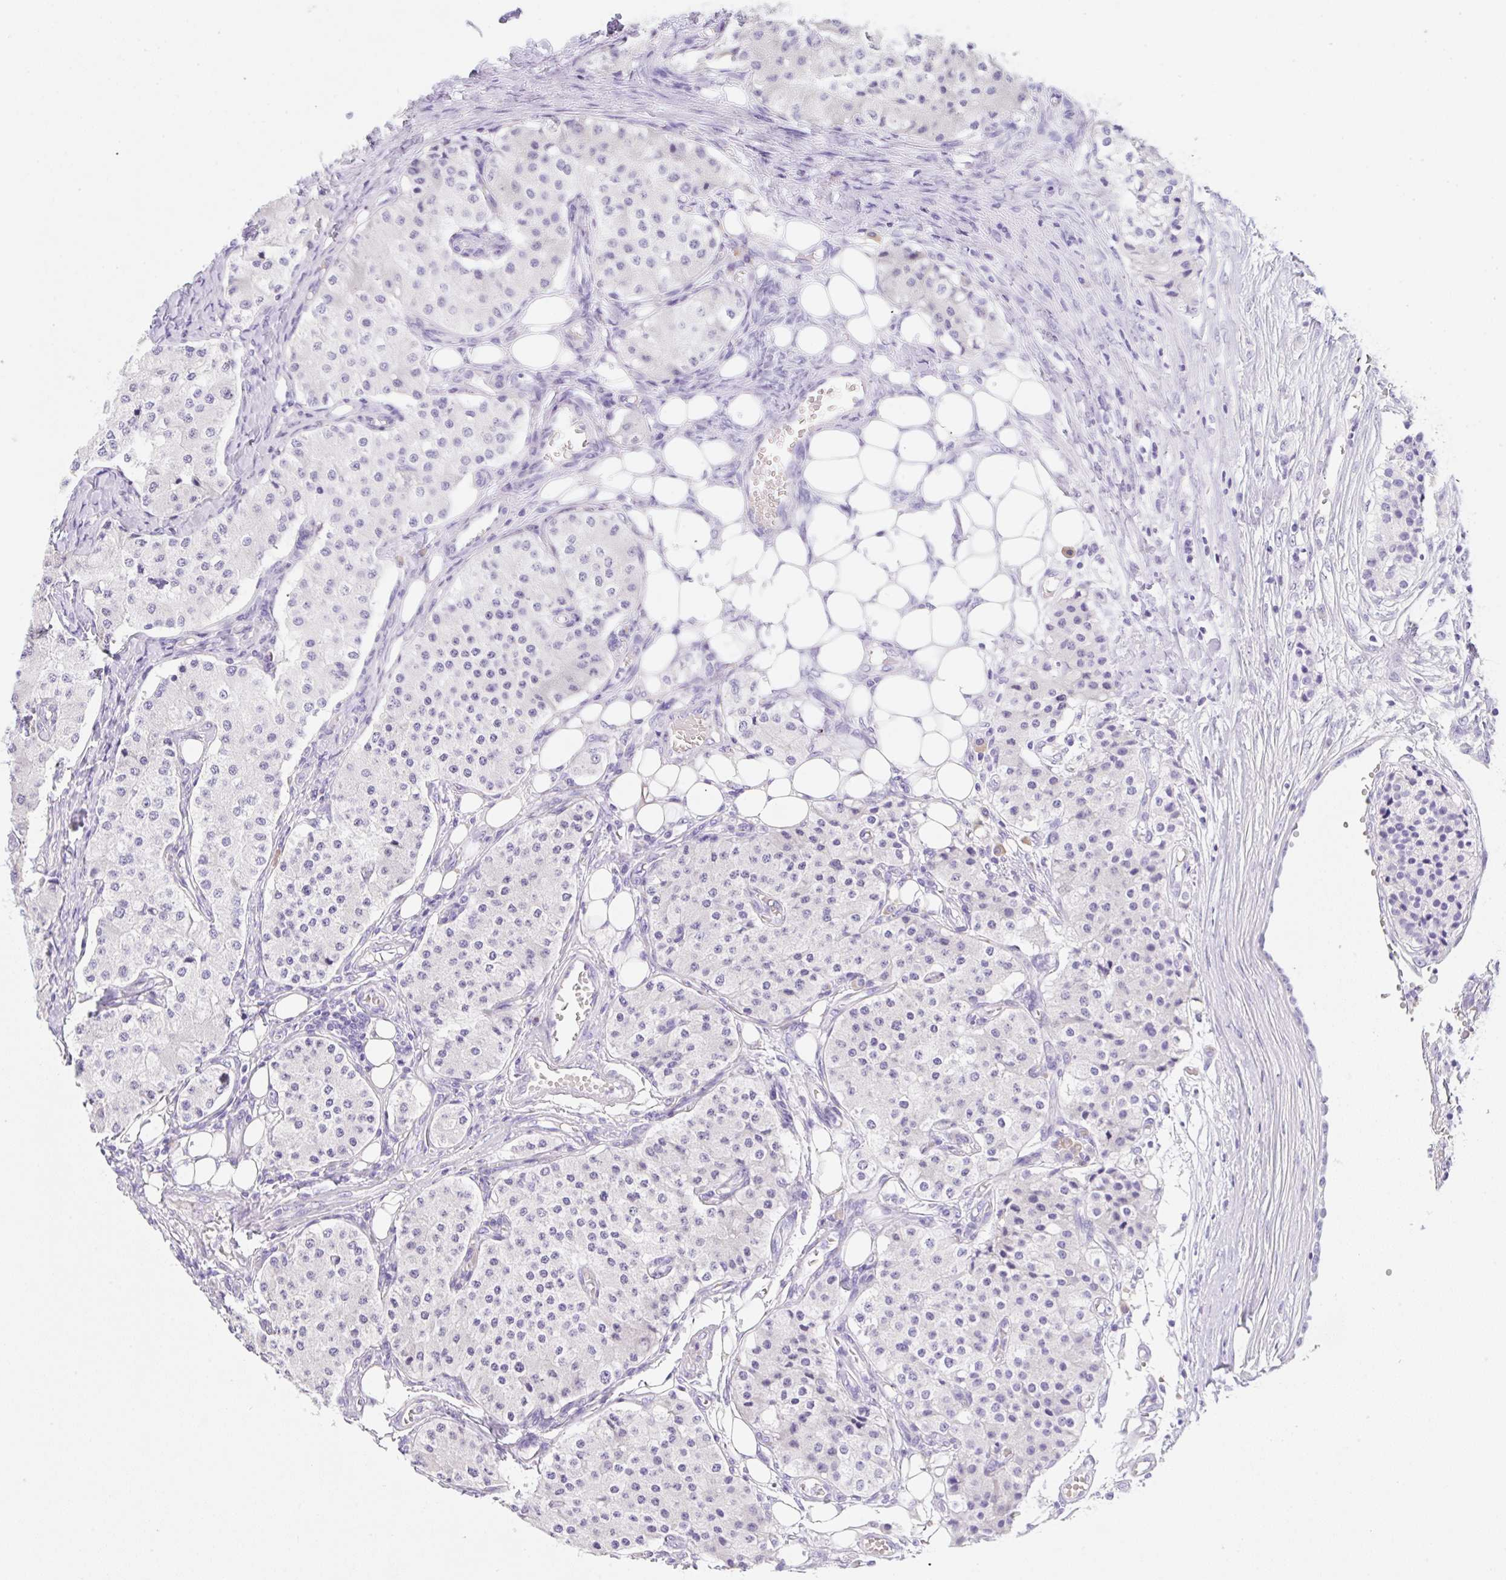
{"staining": {"intensity": "negative", "quantity": "none", "location": "none"}, "tissue": "carcinoid", "cell_type": "Tumor cells", "image_type": "cancer", "snomed": [{"axis": "morphology", "description": "Carcinoid, malignant, NOS"}, {"axis": "topography", "description": "Colon"}], "caption": "There is no significant positivity in tumor cells of malignant carcinoid.", "gene": "KLK8", "patient": {"sex": "female", "age": 52}}